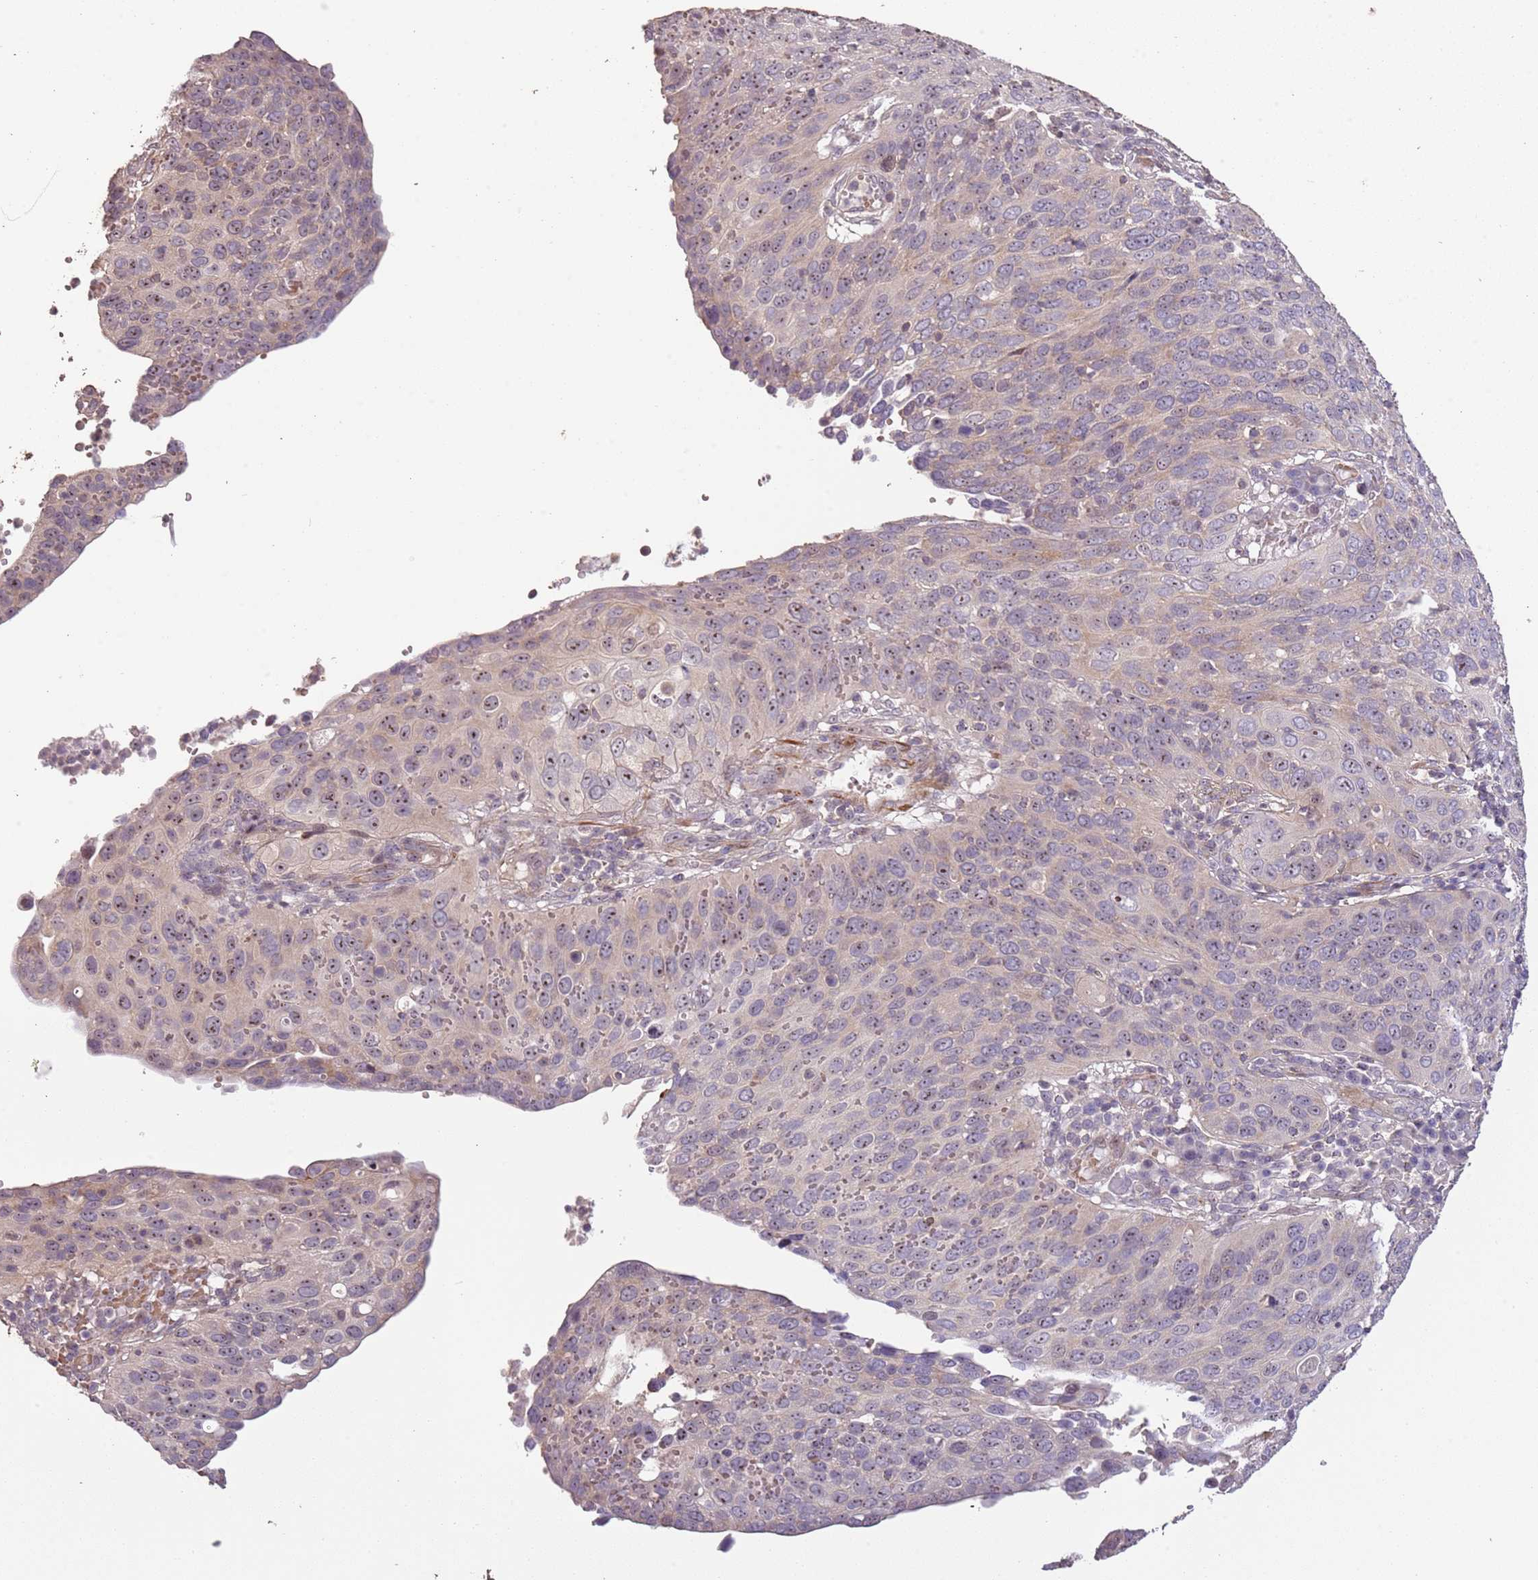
{"staining": {"intensity": "moderate", "quantity": "25%-75%", "location": "nuclear"}, "tissue": "cervical cancer", "cell_type": "Tumor cells", "image_type": "cancer", "snomed": [{"axis": "morphology", "description": "Squamous cell carcinoma, NOS"}, {"axis": "topography", "description": "Cervix"}], "caption": "Human squamous cell carcinoma (cervical) stained for a protein (brown) exhibits moderate nuclear positive staining in about 25%-75% of tumor cells.", "gene": "ADTRP", "patient": {"sex": "female", "age": 36}}